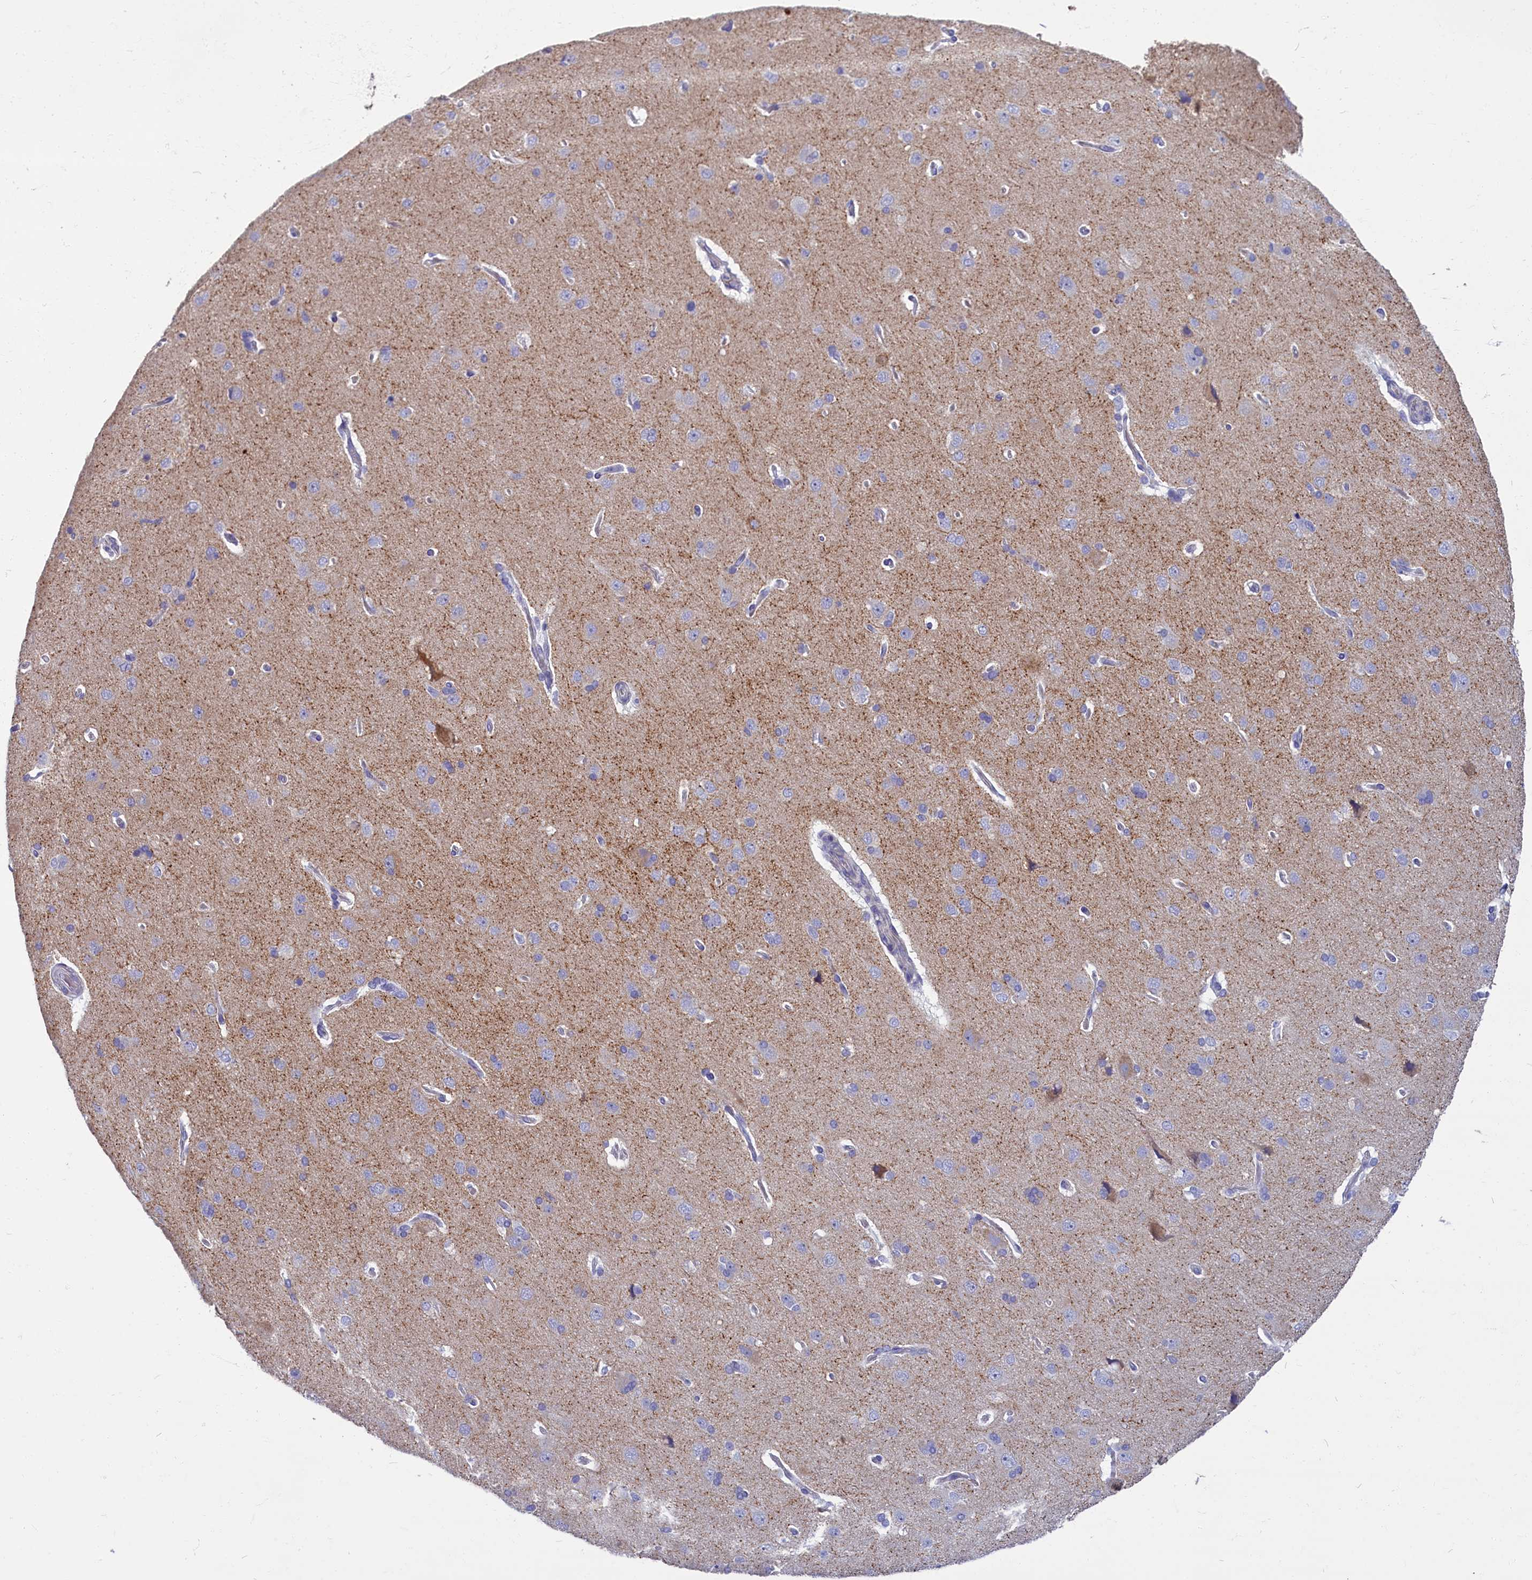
{"staining": {"intensity": "negative", "quantity": "none", "location": "none"}, "tissue": "cerebral cortex", "cell_type": "Endothelial cells", "image_type": "normal", "snomed": [{"axis": "morphology", "description": "Normal tissue, NOS"}, {"axis": "topography", "description": "Cerebral cortex"}], "caption": "High power microscopy histopathology image of an immunohistochemistry photomicrograph of unremarkable cerebral cortex, revealing no significant staining in endothelial cells.", "gene": "SV2C", "patient": {"sex": "male", "age": 62}}